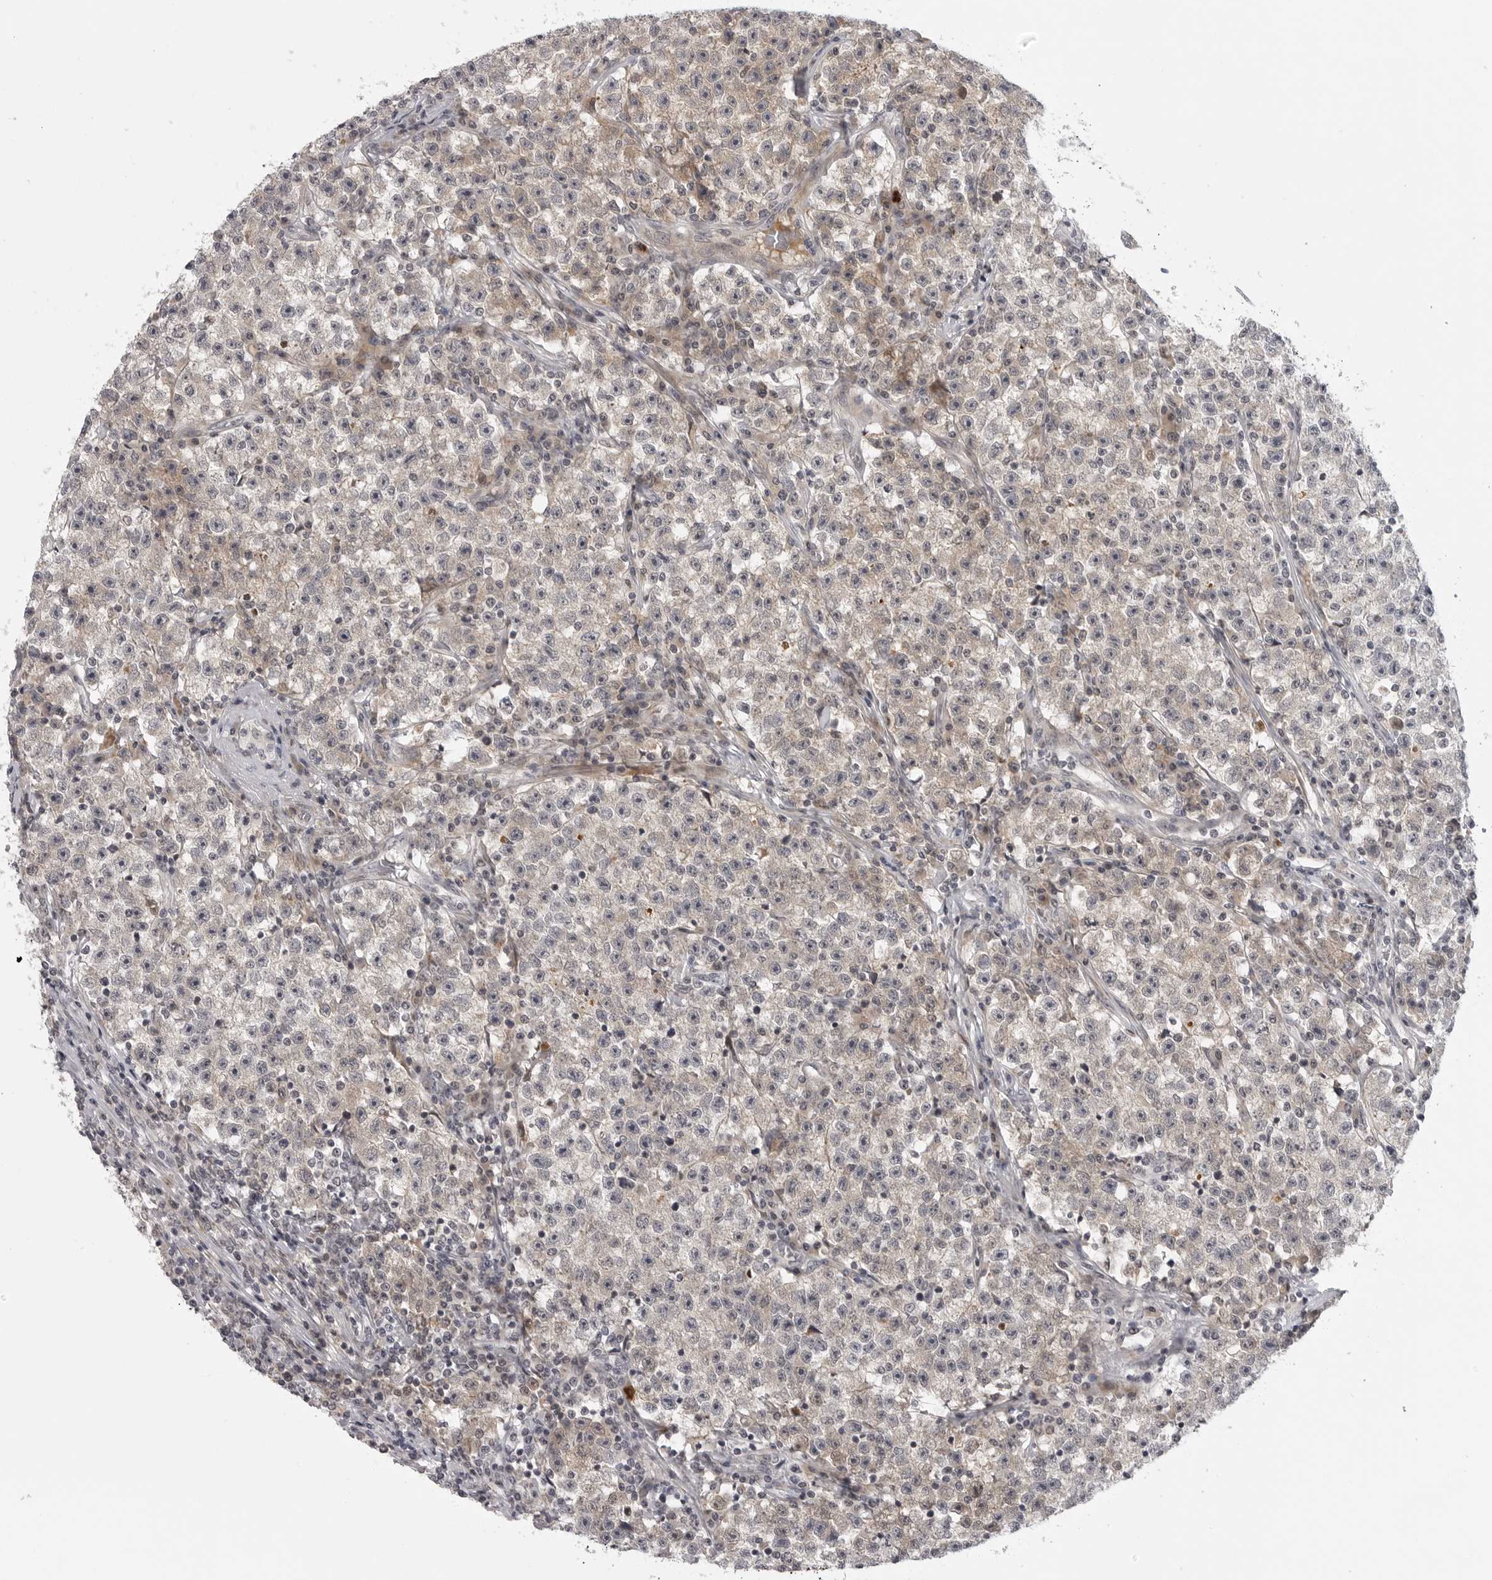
{"staining": {"intensity": "negative", "quantity": "none", "location": "none"}, "tissue": "testis cancer", "cell_type": "Tumor cells", "image_type": "cancer", "snomed": [{"axis": "morphology", "description": "Seminoma, NOS"}, {"axis": "topography", "description": "Testis"}], "caption": "IHC image of neoplastic tissue: testis seminoma stained with DAB reveals no significant protein staining in tumor cells.", "gene": "CD300LD", "patient": {"sex": "male", "age": 22}}